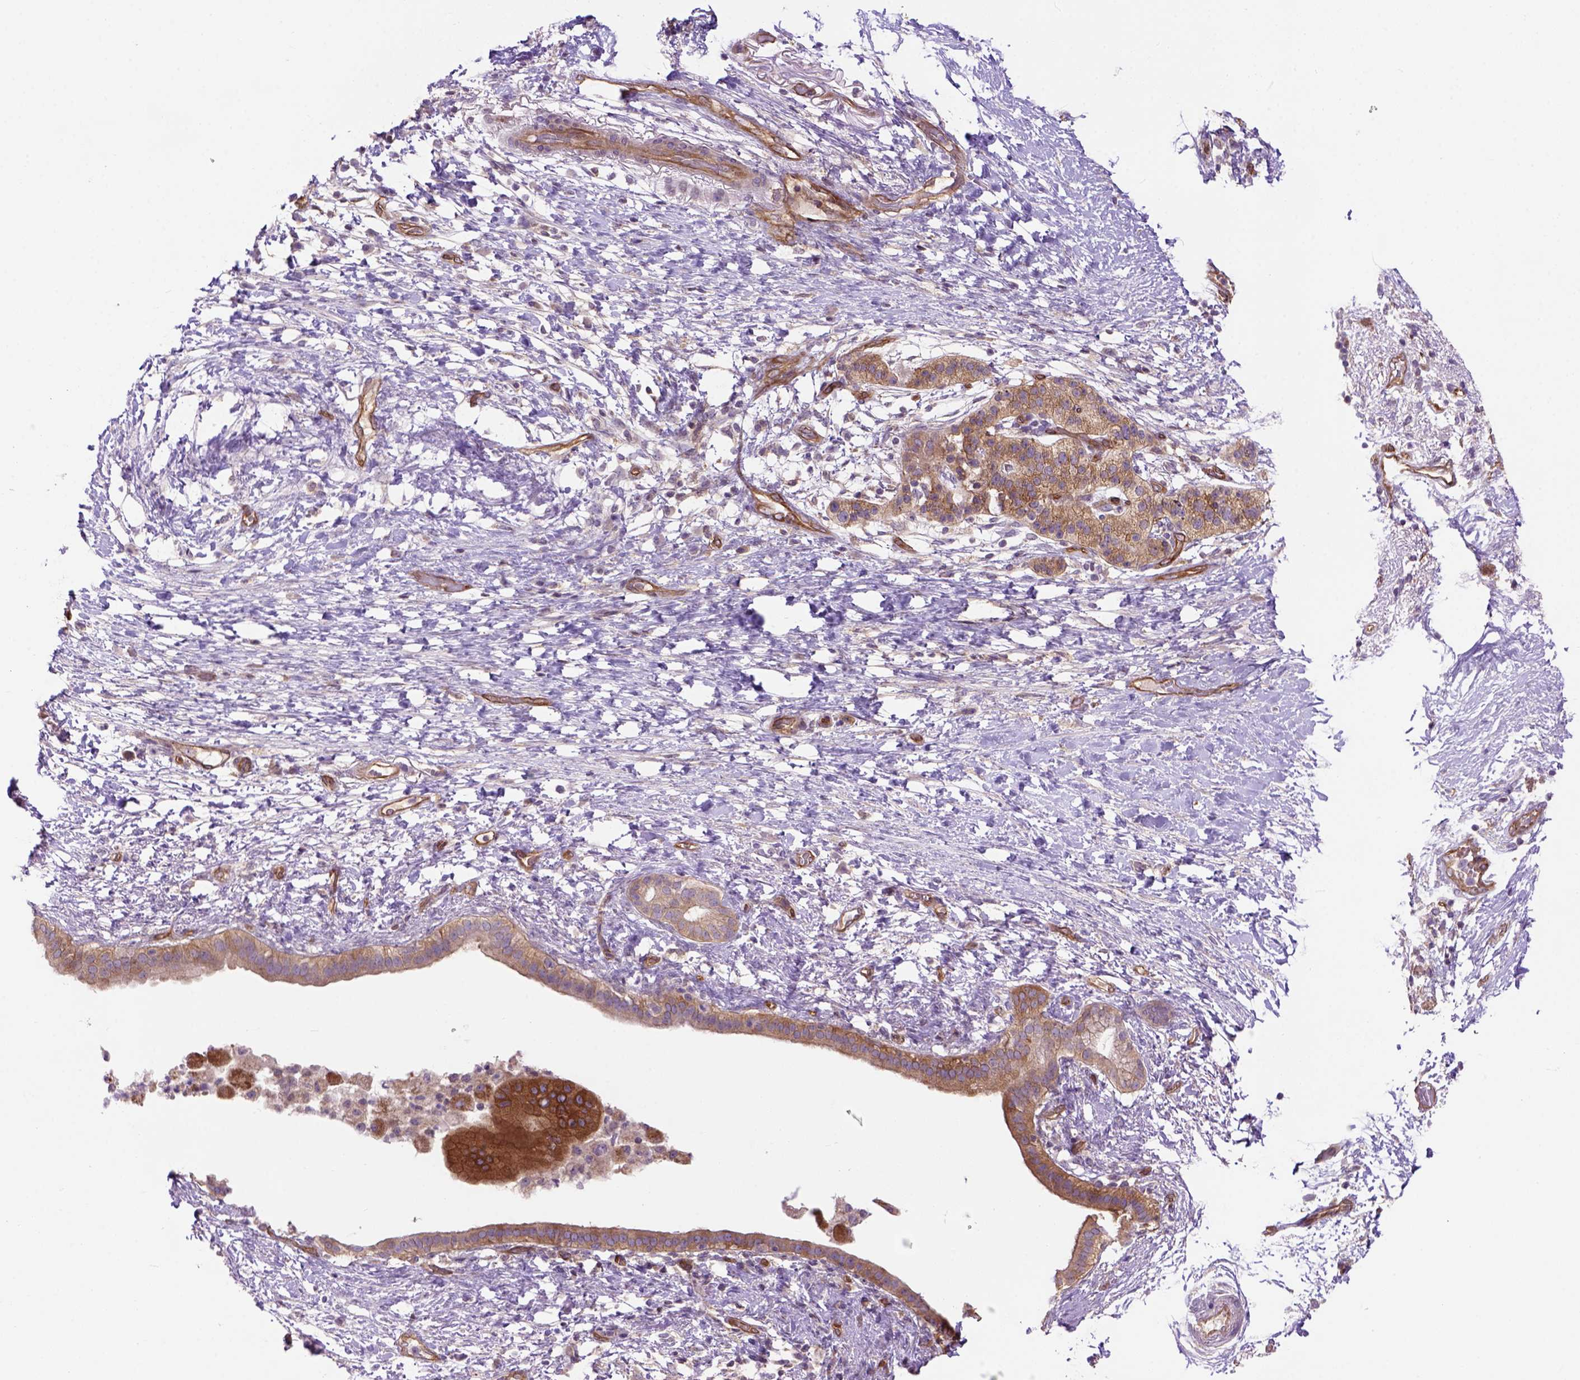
{"staining": {"intensity": "moderate", "quantity": ">75%", "location": "cytoplasmic/membranous"}, "tissue": "pancreatic cancer", "cell_type": "Tumor cells", "image_type": "cancer", "snomed": [{"axis": "morphology", "description": "Adenocarcinoma, NOS"}, {"axis": "topography", "description": "Pancreas"}], "caption": "Protein staining of adenocarcinoma (pancreatic) tissue exhibits moderate cytoplasmic/membranous positivity in about >75% of tumor cells.", "gene": "CASKIN2", "patient": {"sex": "female", "age": 72}}